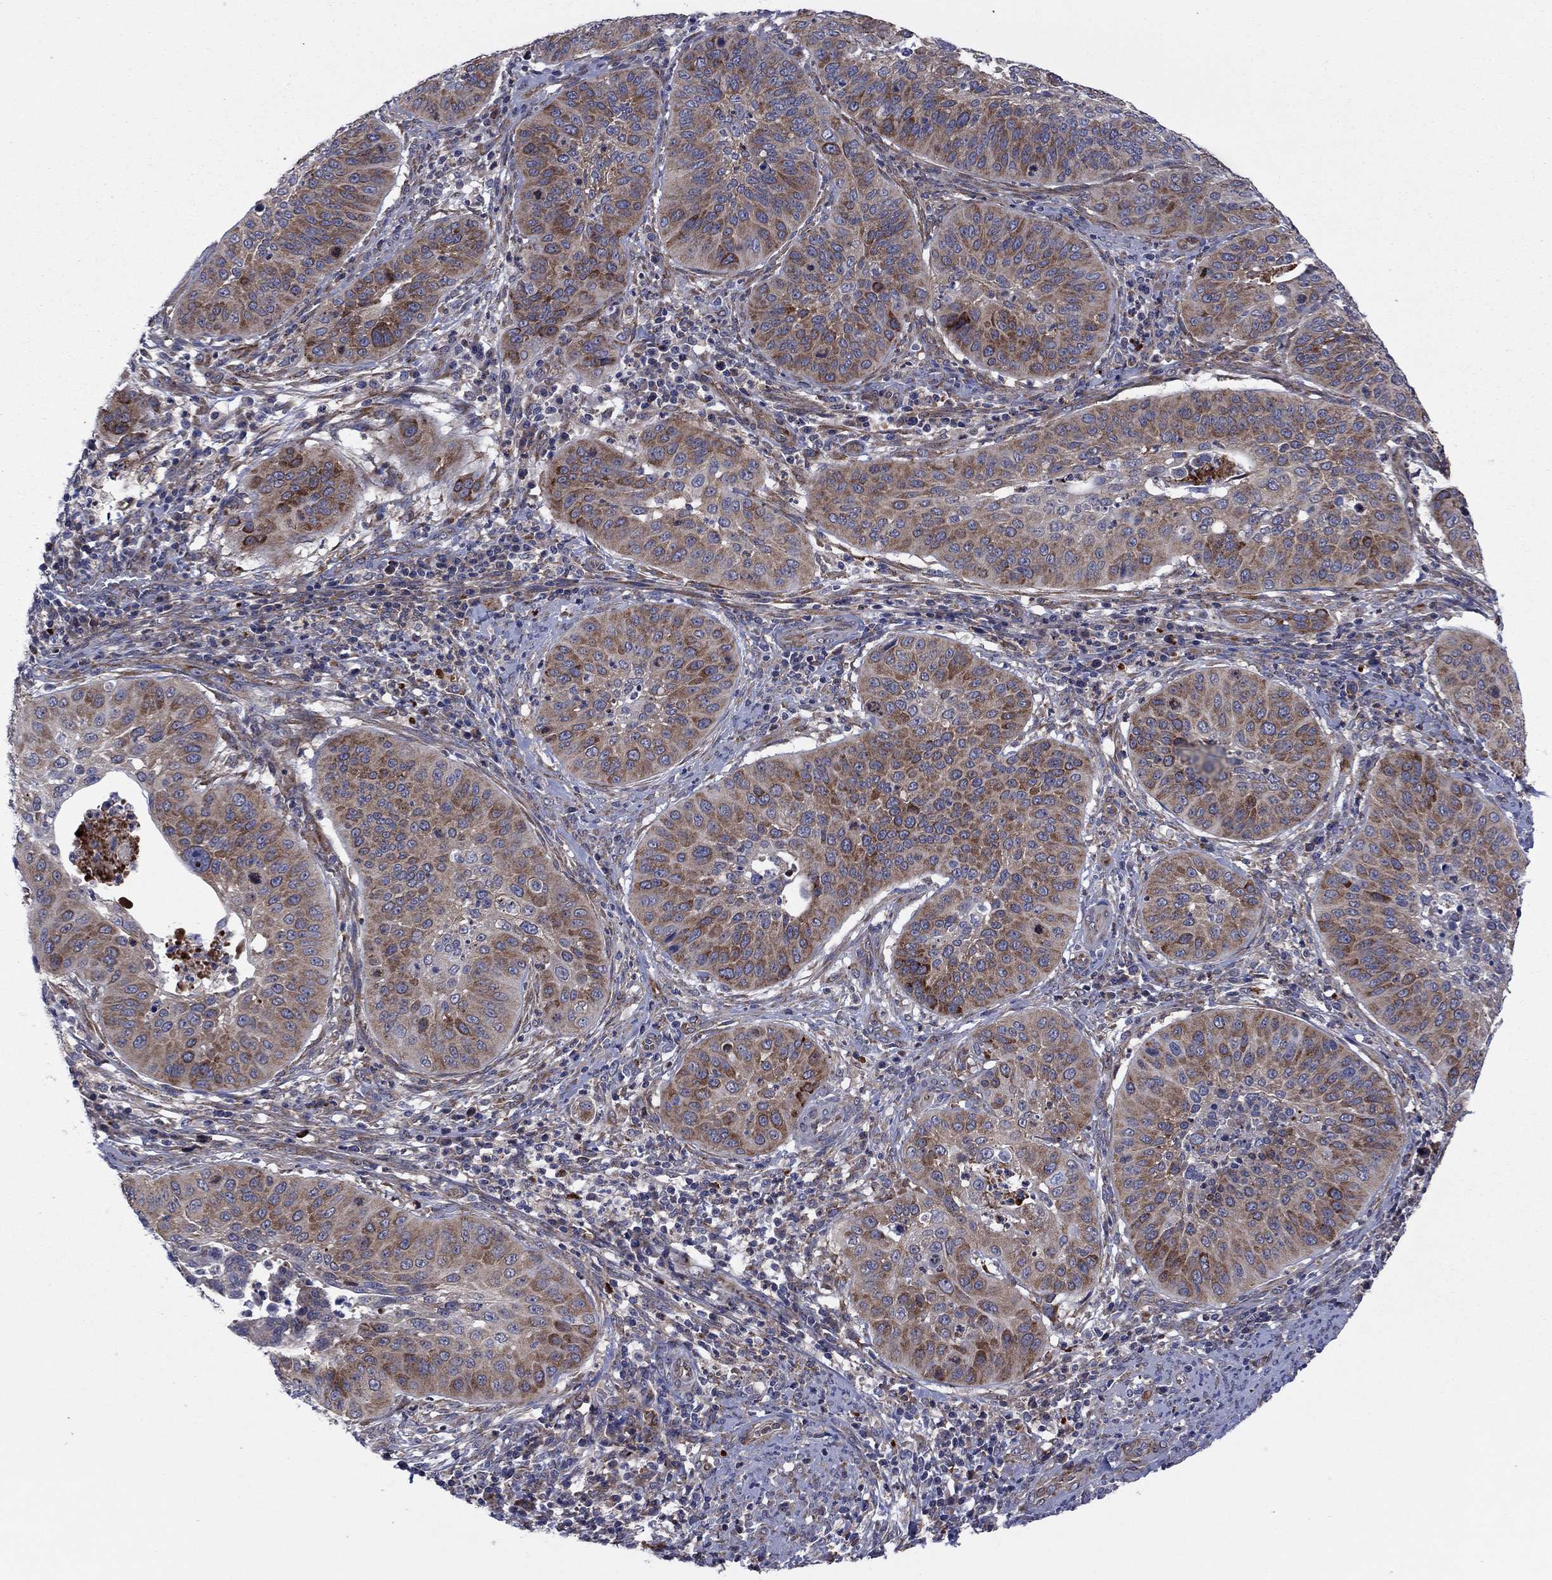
{"staining": {"intensity": "strong", "quantity": "<25%", "location": "cytoplasmic/membranous"}, "tissue": "cervical cancer", "cell_type": "Tumor cells", "image_type": "cancer", "snomed": [{"axis": "morphology", "description": "Normal tissue, NOS"}, {"axis": "morphology", "description": "Squamous cell carcinoma, NOS"}, {"axis": "topography", "description": "Cervix"}], "caption": "The histopathology image demonstrates immunohistochemical staining of cervical squamous cell carcinoma. There is strong cytoplasmic/membranous positivity is seen in approximately <25% of tumor cells. The staining was performed using DAB, with brown indicating positive protein expression. Nuclei are stained blue with hematoxylin.", "gene": "GPR155", "patient": {"sex": "female", "age": 39}}